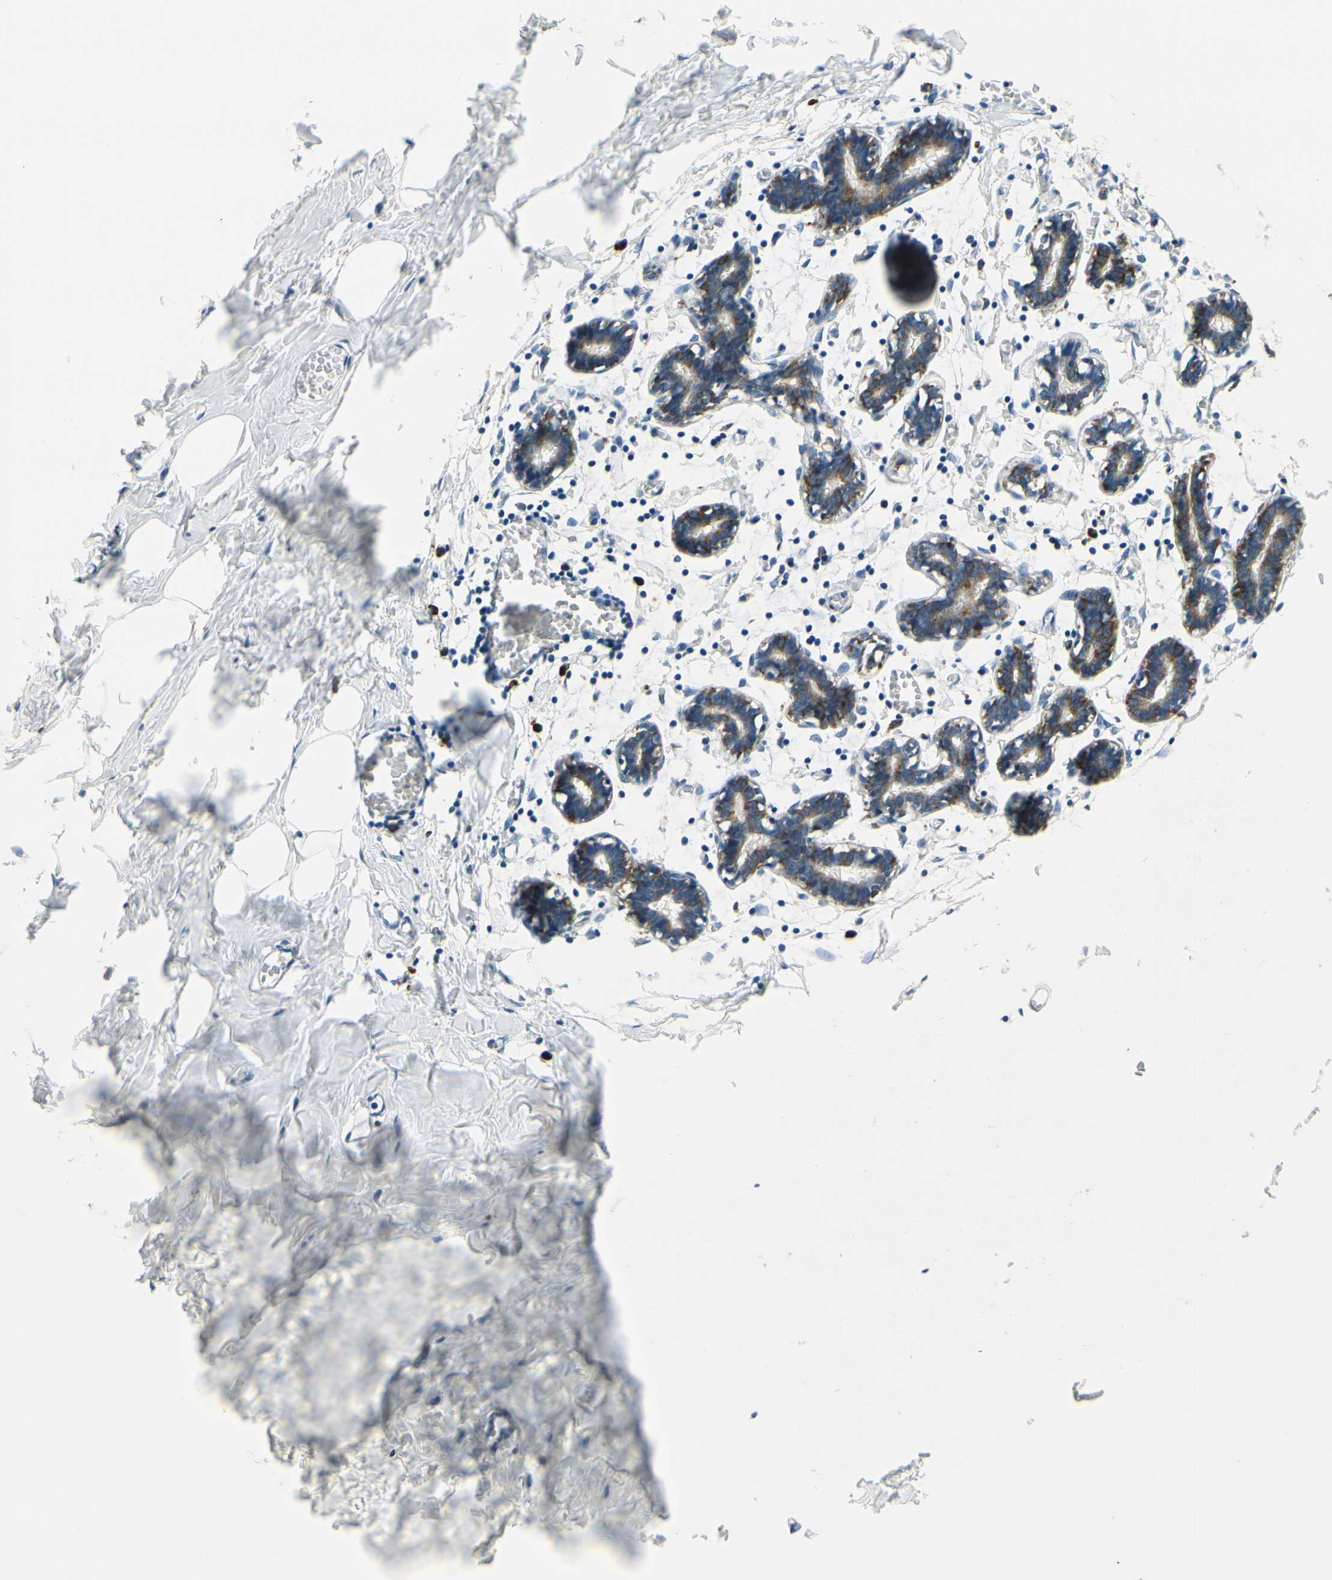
{"staining": {"intensity": "negative", "quantity": "none", "location": "none"}, "tissue": "breast", "cell_type": "Adipocytes", "image_type": "normal", "snomed": [{"axis": "morphology", "description": "Normal tissue, NOS"}, {"axis": "topography", "description": "Breast"}], "caption": "Adipocytes show no significant protein staining in benign breast.", "gene": "RPN2", "patient": {"sex": "female", "age": 27}}